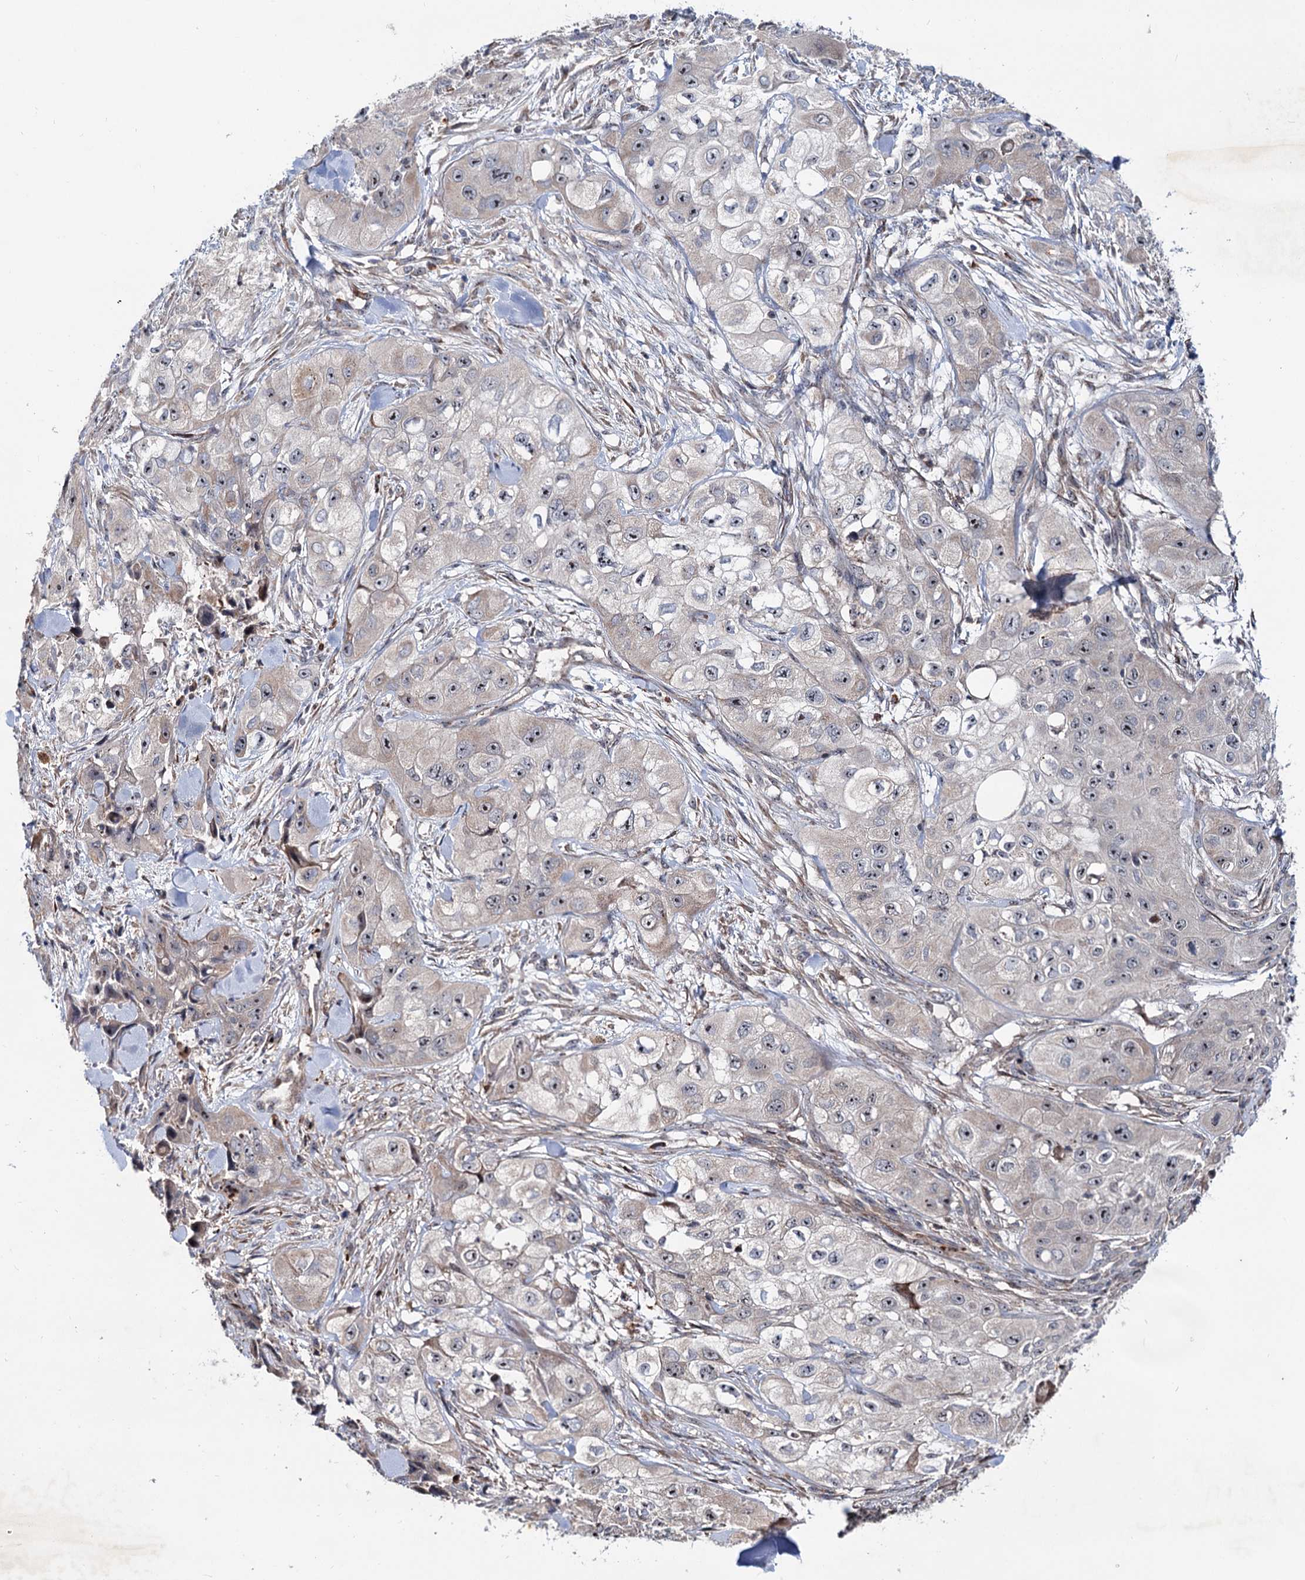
{"staining": {"intensity": "weak", "quantity": "<25%", "location": "cytoplasmic/membranous,nuclear"}, "tissue": "skin cancer", "cell_type": "Tumor cells", "image_type": "cancer", "snomed": [{"axis": "morphology", "description": "Squamous cell carcinoma, NOS"}, {"axis": "topography", "description": "Skin"}, {"axis": "topography", "description": "Subcutis"}], "caption": "This is a histopathology image of immunohistochemistry (IHC) staining of skin squamous cell carcinoma, which shows no staining in tumor cells.", "gene": "PTDSS2", "patient": {"sex": "male", "age": 73}}